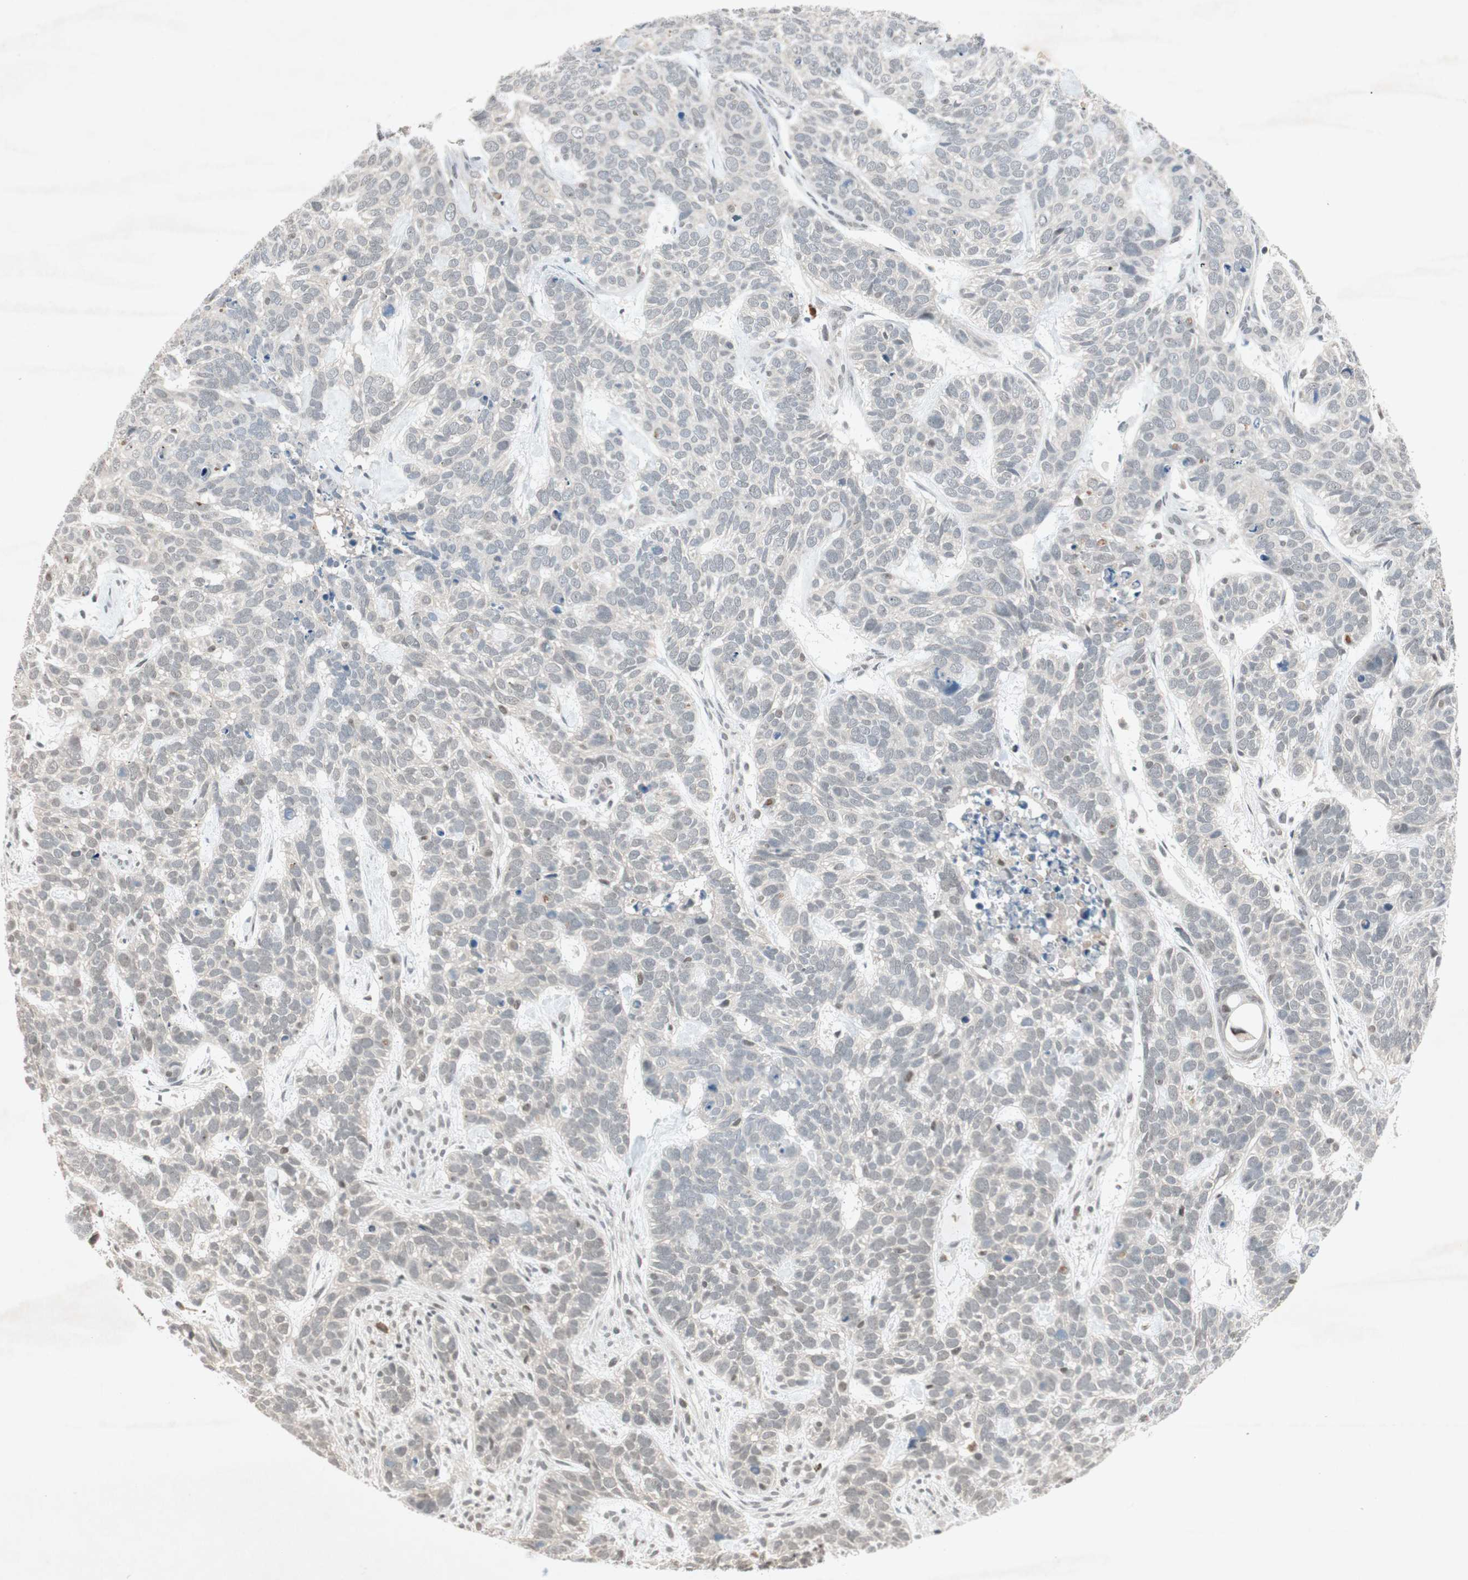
{"staining": {"intensity": "negative", "quantity": "none", "location": "none"}, "tissue": "skin cancer", "cell_type": "Tumor cells", "image_type": "cancer", "snomed": [{"axis": "morphology", "description": "Basal cell carcinoma"}, {"axis": "topography", "description": "Skin"}], "caption": "This is an immunohistochemistry (IHC) micrograph of basal cell carcinoma (skin). There is no staining in tumor cells.", "gene": "RNGTT", "patient": {"sex": "male", "age": 87}}